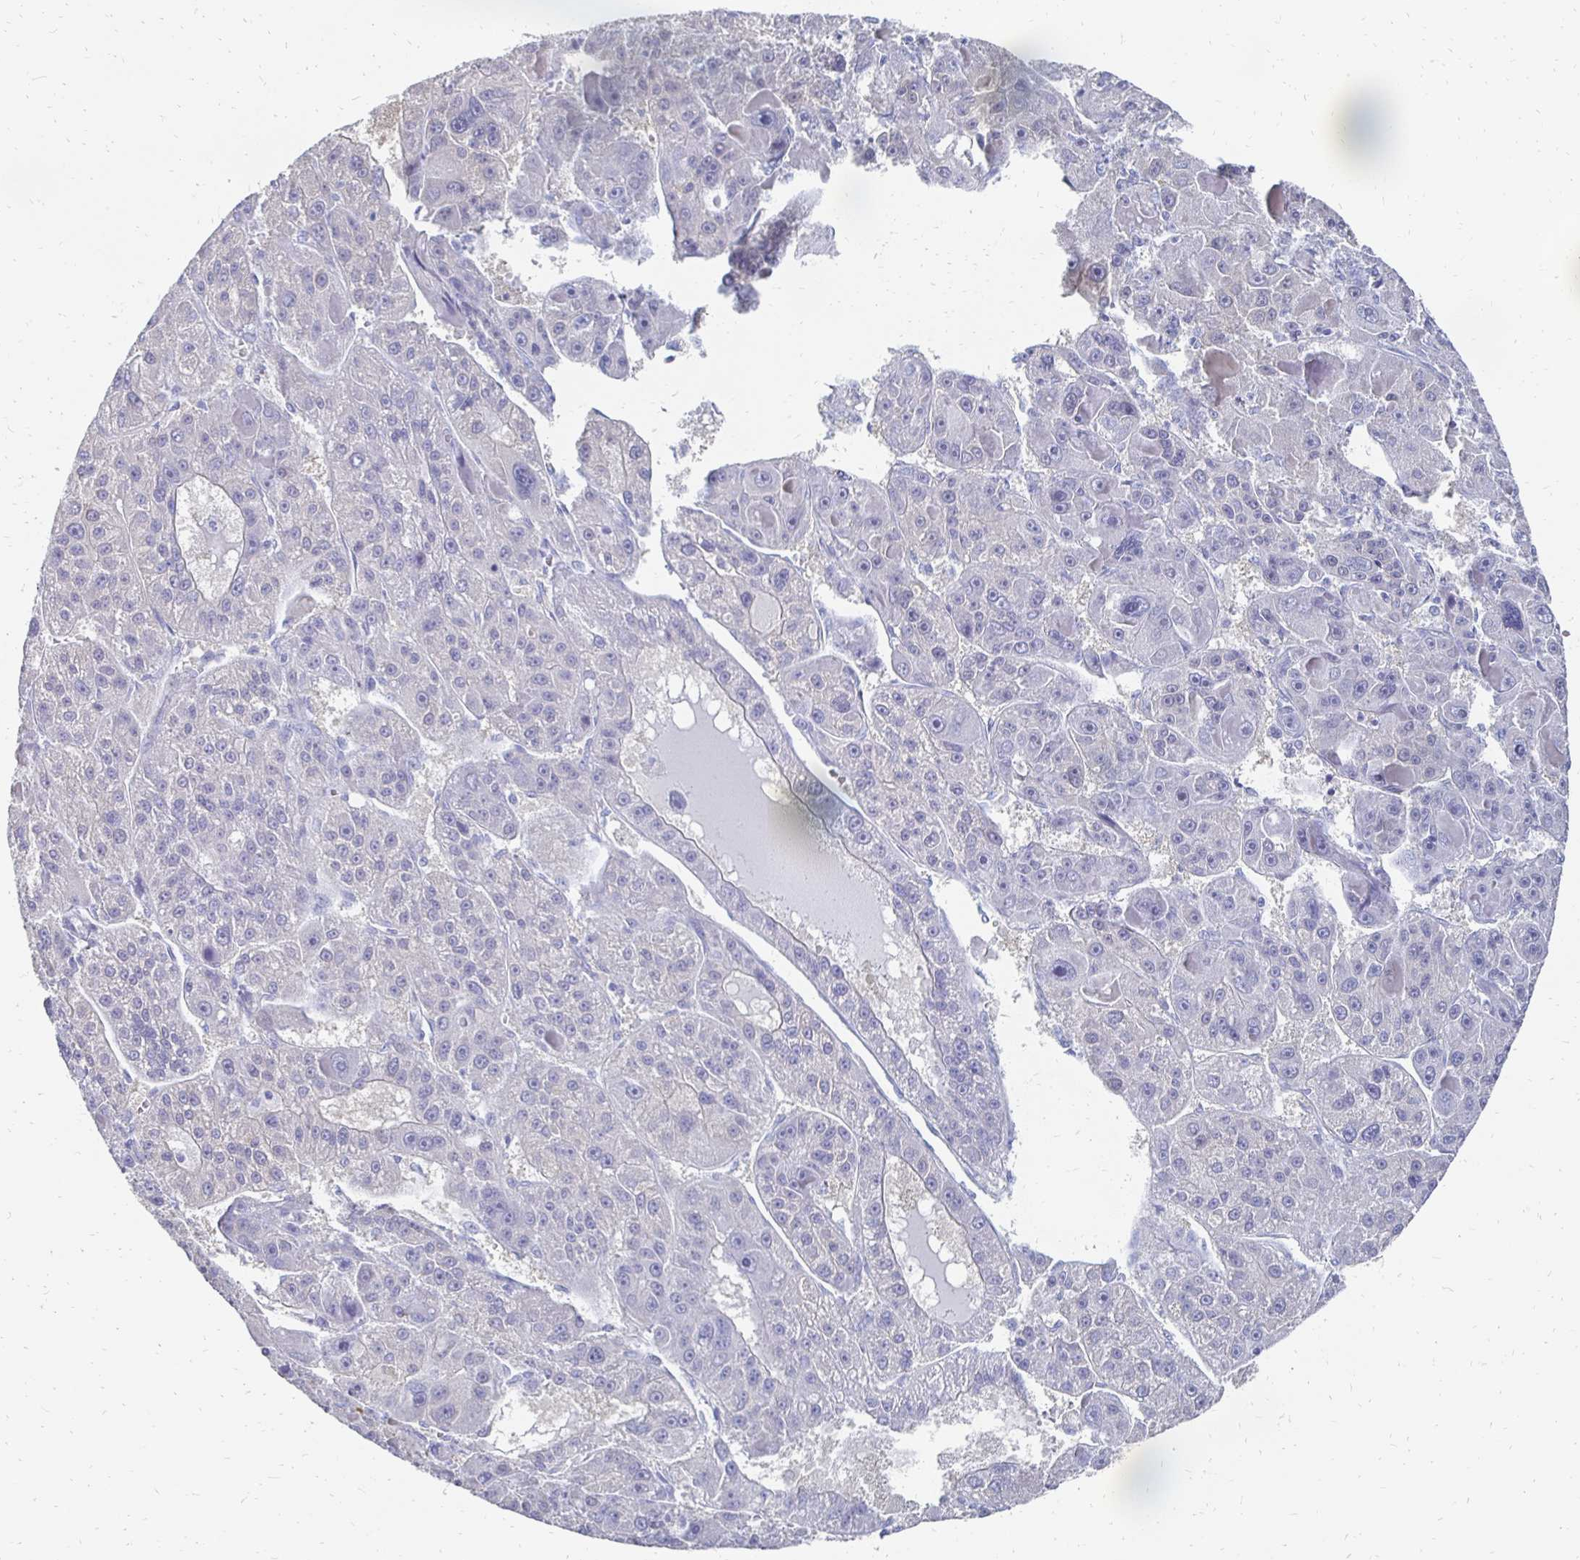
{"staining": {"intensity": "negative", "quantity": "none", "location": "none"}, "tissue": "liver cancer", "cell_type": "Tumor cells", "image_type": "cancer", "snomed": [{"axis": "morphology", "description": "Carcinoma, Hepatocellular, NOS"}, {"axis": "topography", "description": "Liver"}], "caption": "Tumor cells show no significant protein expression in hepatocellular carcinoma (liver).", "gene": "SYCP3", "patient": {"sex": "male", "age": 76}}